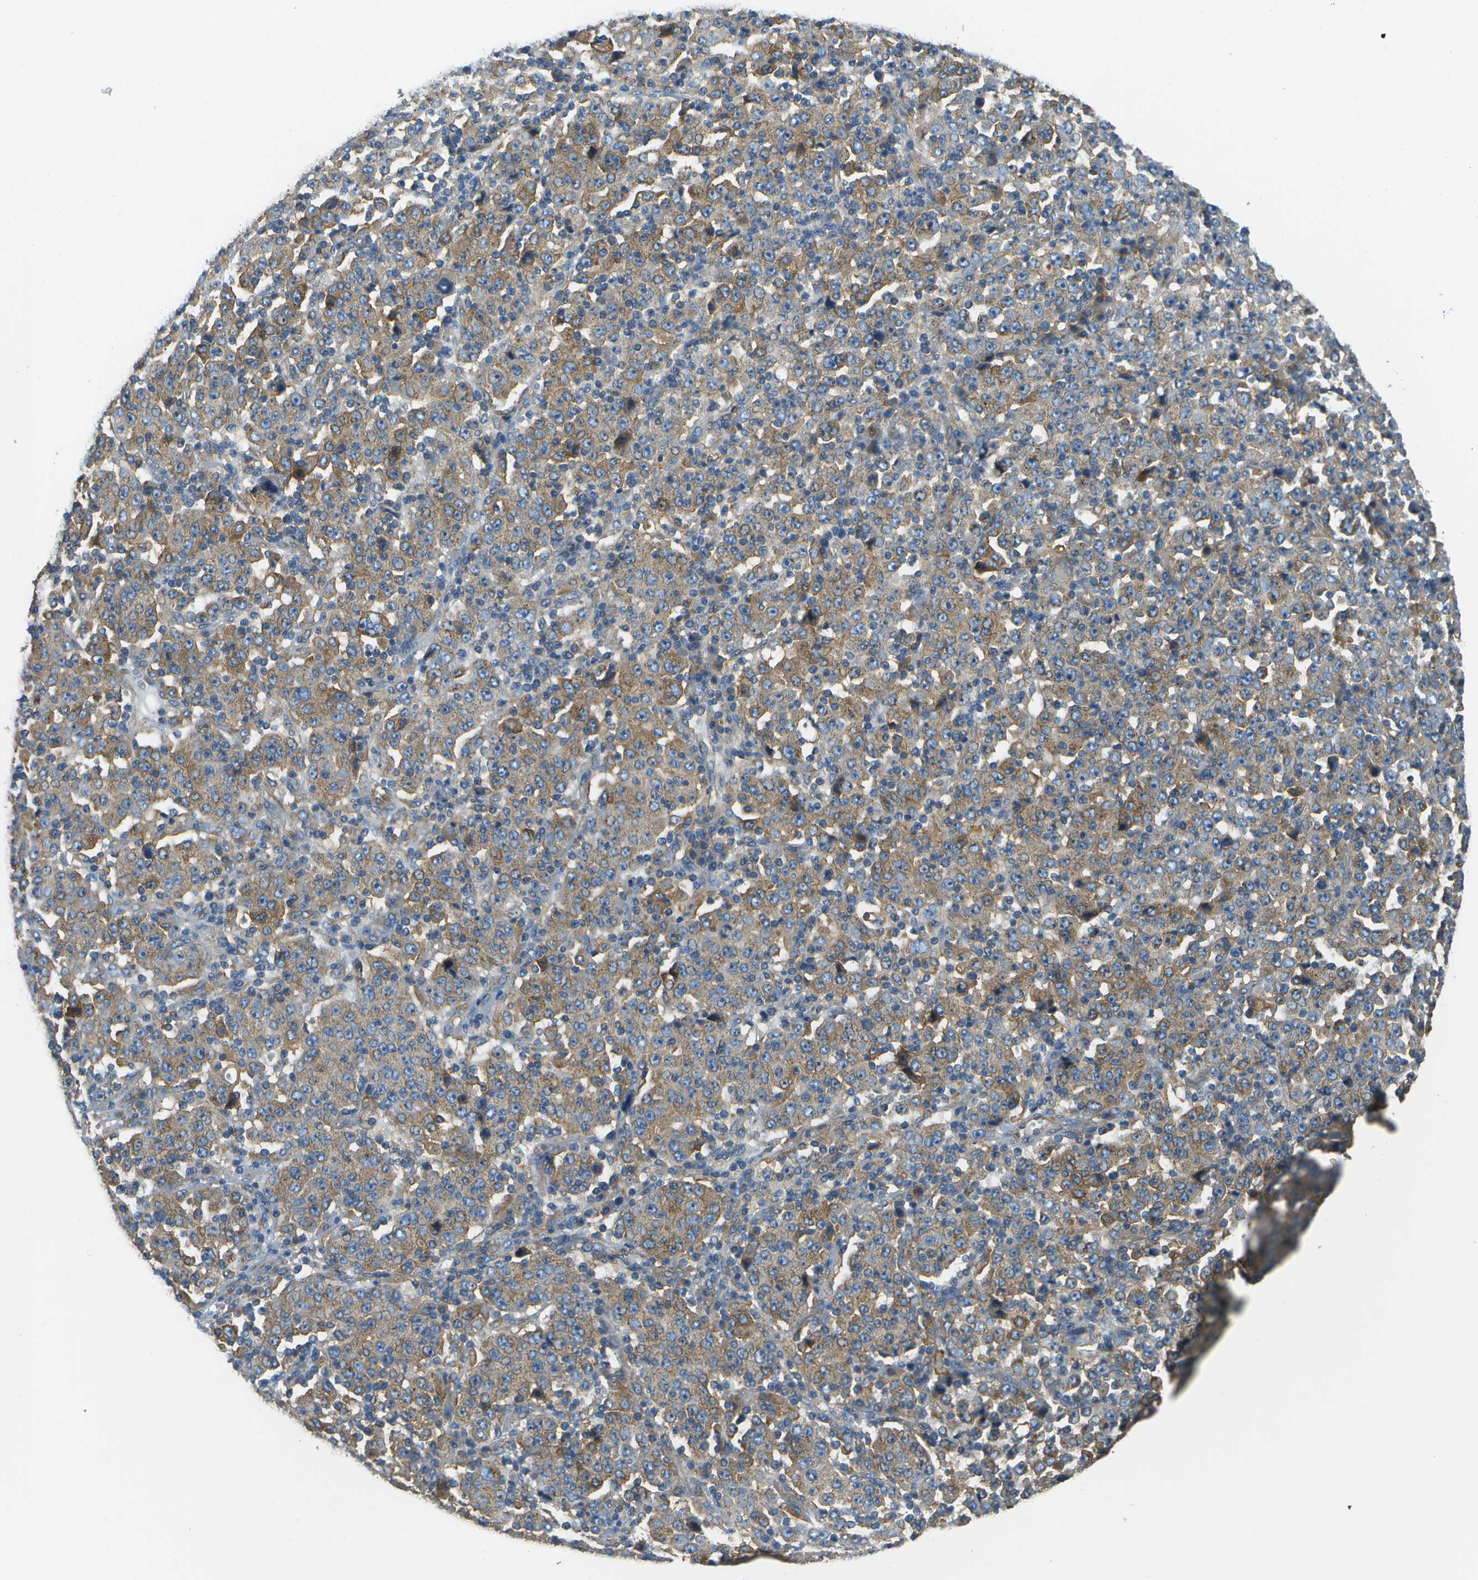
{"staining": {"intensity": "moderate", "quantity": ">75%", "location": "cytoplasmic/membranous"}, "tissue": "stomach cancer", "cell_type": "Tumor cells", "image_type": "cancer", "snomed": [{"axis": "morphology", "description": "Normal tissue, NOS"}, {"axis": "morphology", "description": "Adenocarcinoma, NOS"}, {"axis": "topography", "description": "Stomach, upper"}, {"axis": "topography", "description": "Stomach"}], "caption": "Stomach cancer tissue exhibits moderate cytoplasmic/membranous staining in approximately >75% of tumor cells, visualized by immunohistochemistry. The staining was performed using DAB to visualize the protein expression in brown, while the nuclei were stained in blue with hematoxylin (Magnification: 20x).", "gene": "CLTC", "patient": {"sex": "male", "age": 59}}